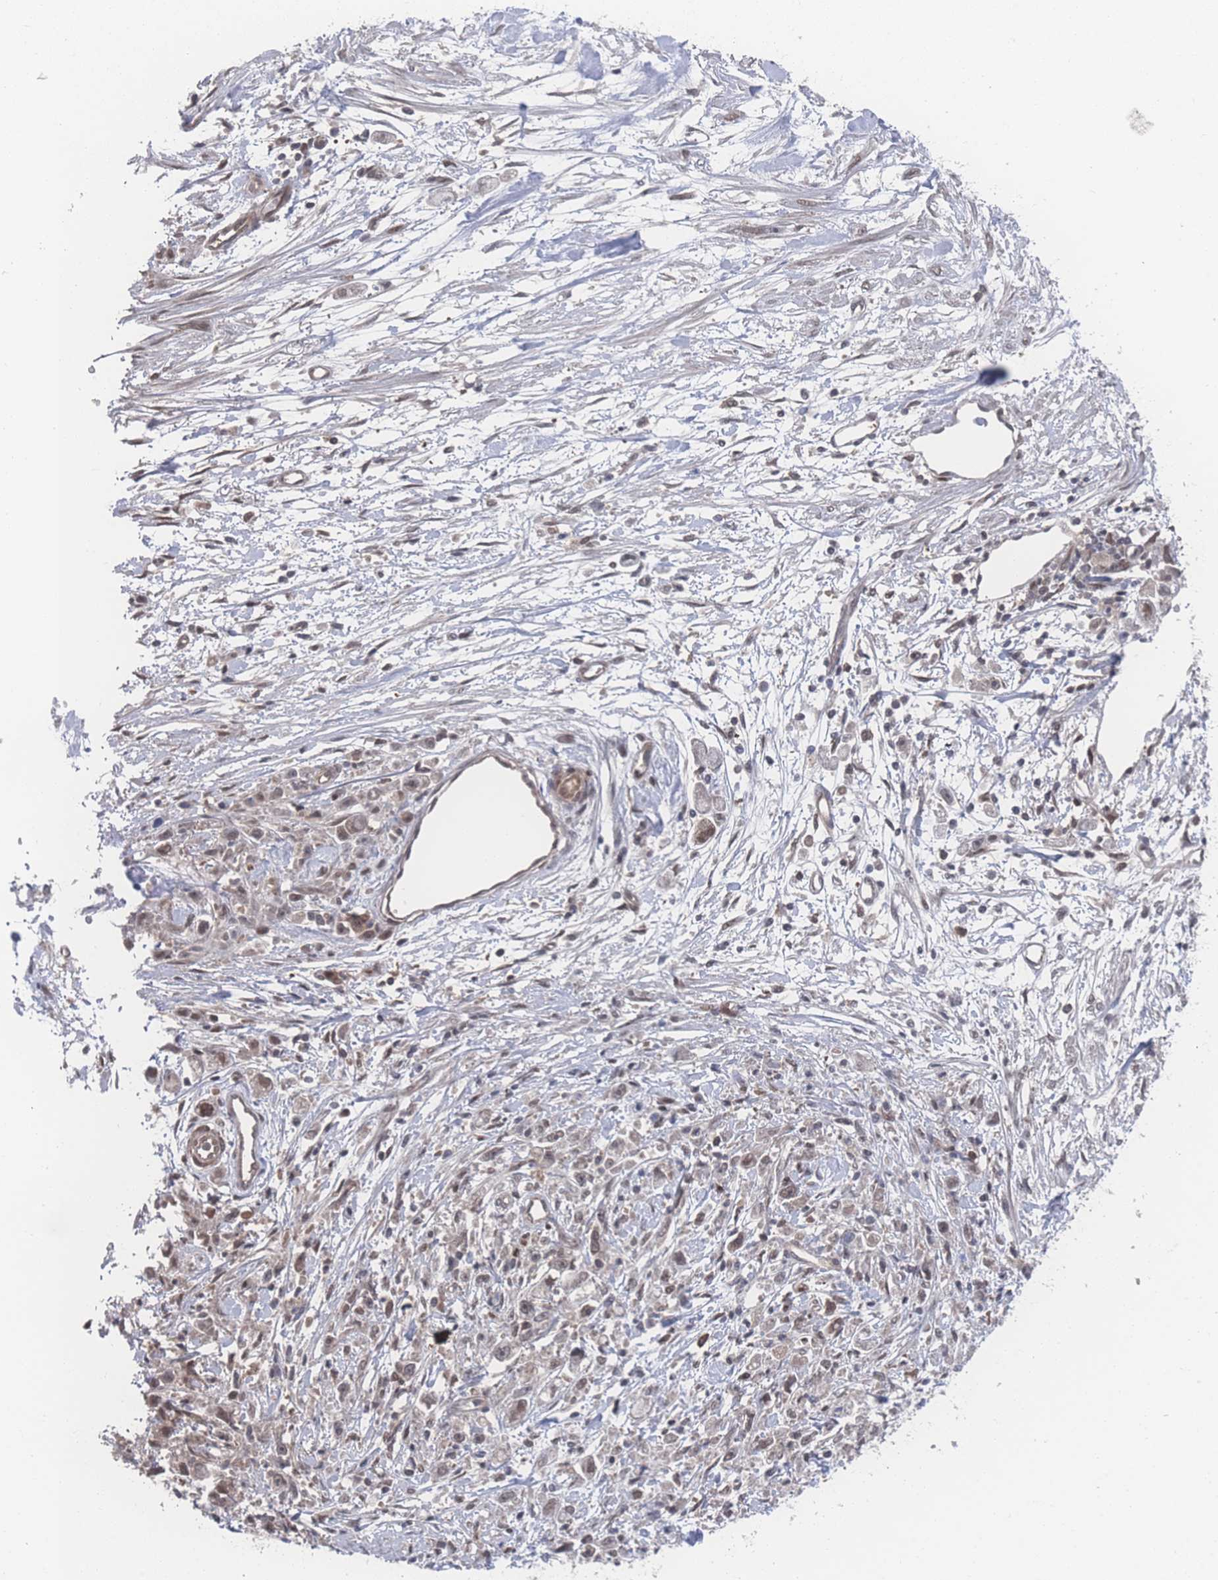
{"staining": {"intensity": "negative", "quantity": "none", "location": "none"}, "tissue": "stomach cancer", "cell_type": "Tumor cells", "image_type": "cancer", "snomed": [{"axis": "morphology", "description": "Adenocarcinoma, NOS"}, {"axis": "topography", "description": "Stomach"}], "caption": "The immunohistochemistry (IHC) photomicrograph has no significant staining in tumor cells of stomach adenocarcinoma tissue.", "gene": "PSMA1", "patient": {"sex": "female", "age": 59}}